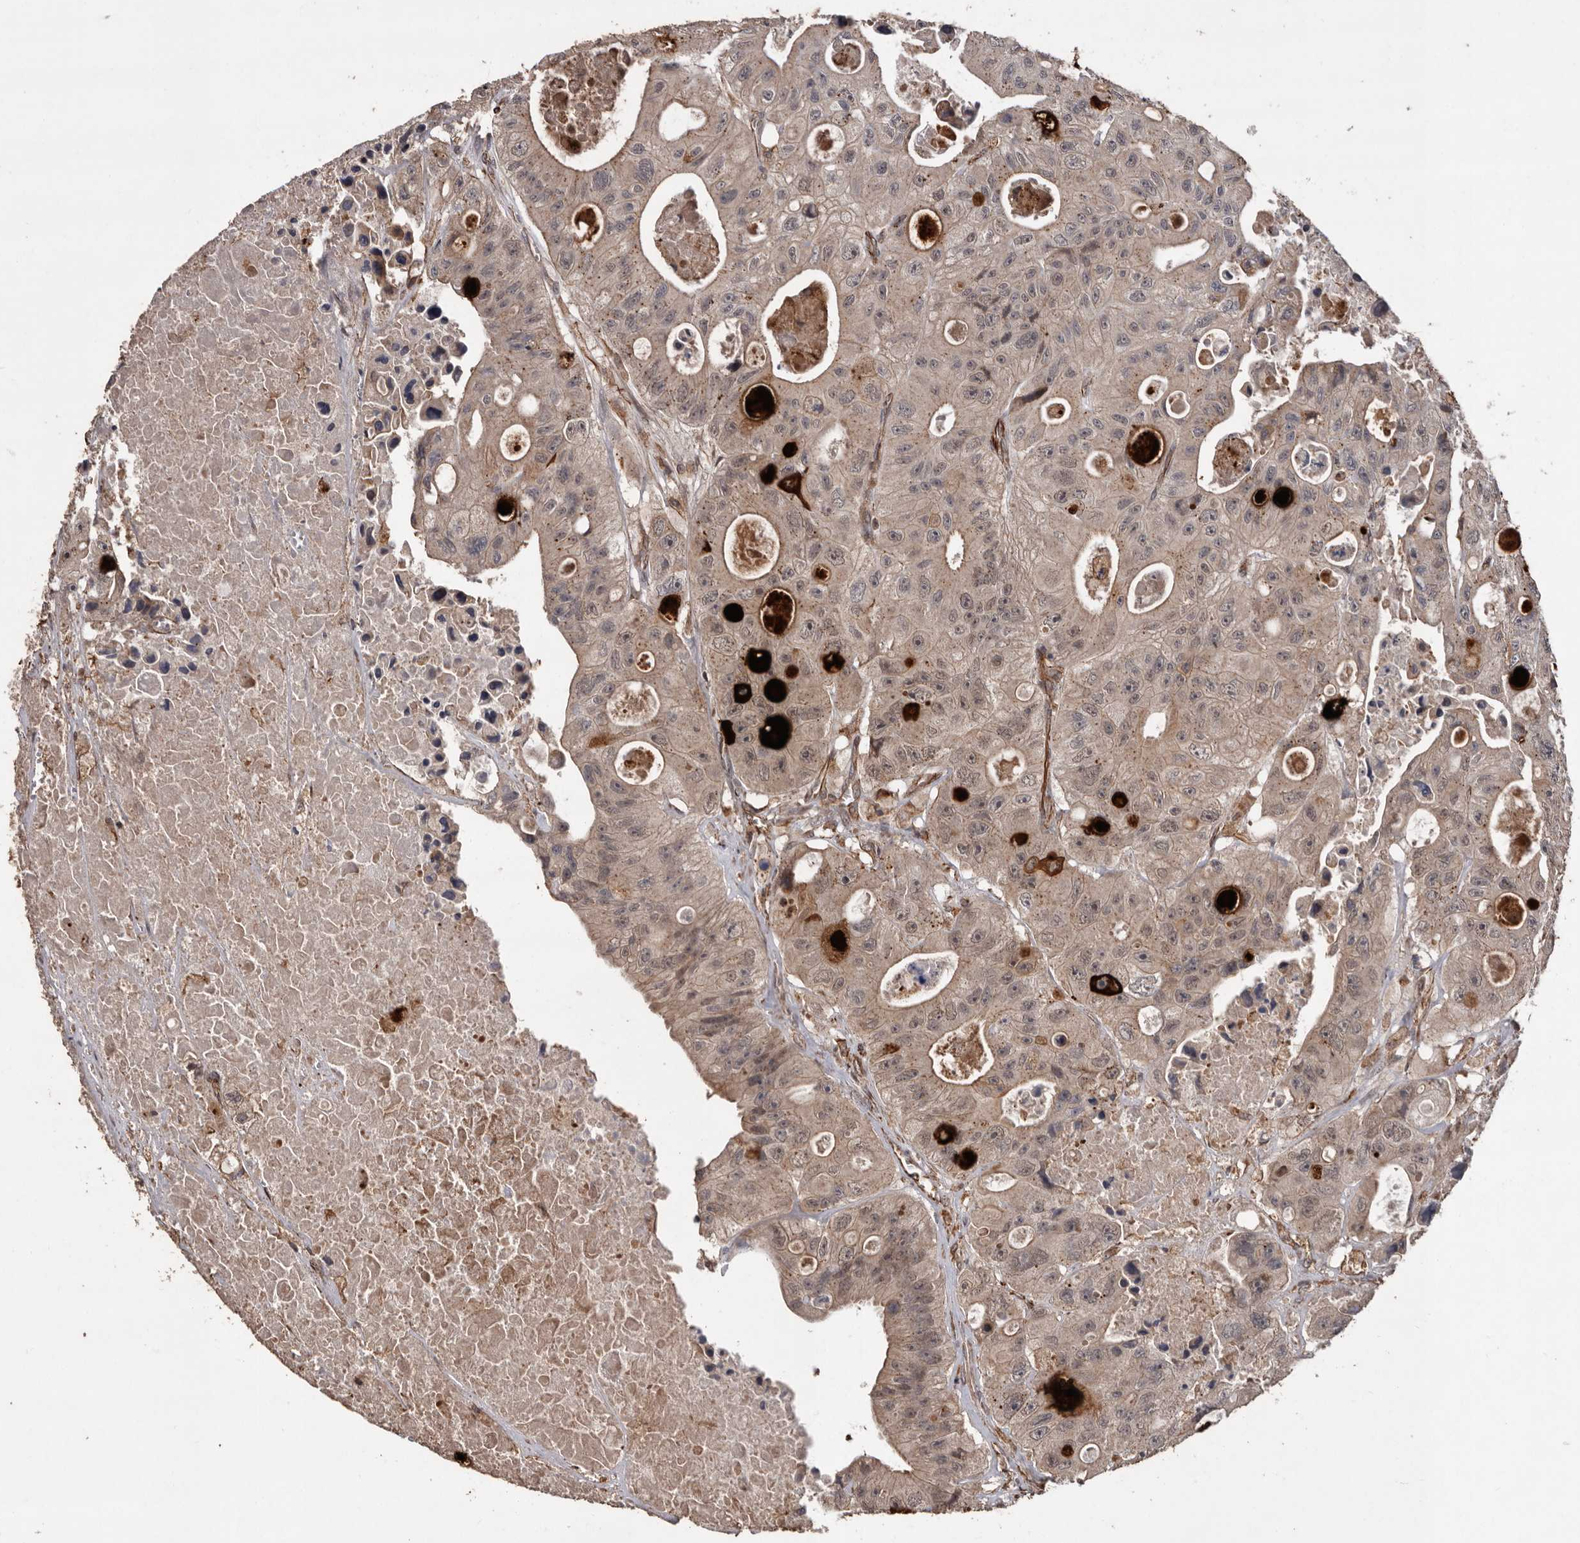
{"staining": {"intensity": "weak", "quantity": ">75%", "location": "cytoplasmic/membranous,nuclear"}, "tissue": "colorectal cancer", "cell_type": "Tumor cells", "image_type": "cancer", "snomed": [{"axis": "morphology", "description": "Adenocarcinoma, NOS"}, {"axis": "topography", "description": "Colon"}], "caption": "Colorectal cancer (adenocarcinoma) stained for a protein exhibits weak cytoplasmic/membranous and nuclear positivity in tumor cells.", "gene": "BRAT1", "patient": {"sex": "female", "age": 46}}